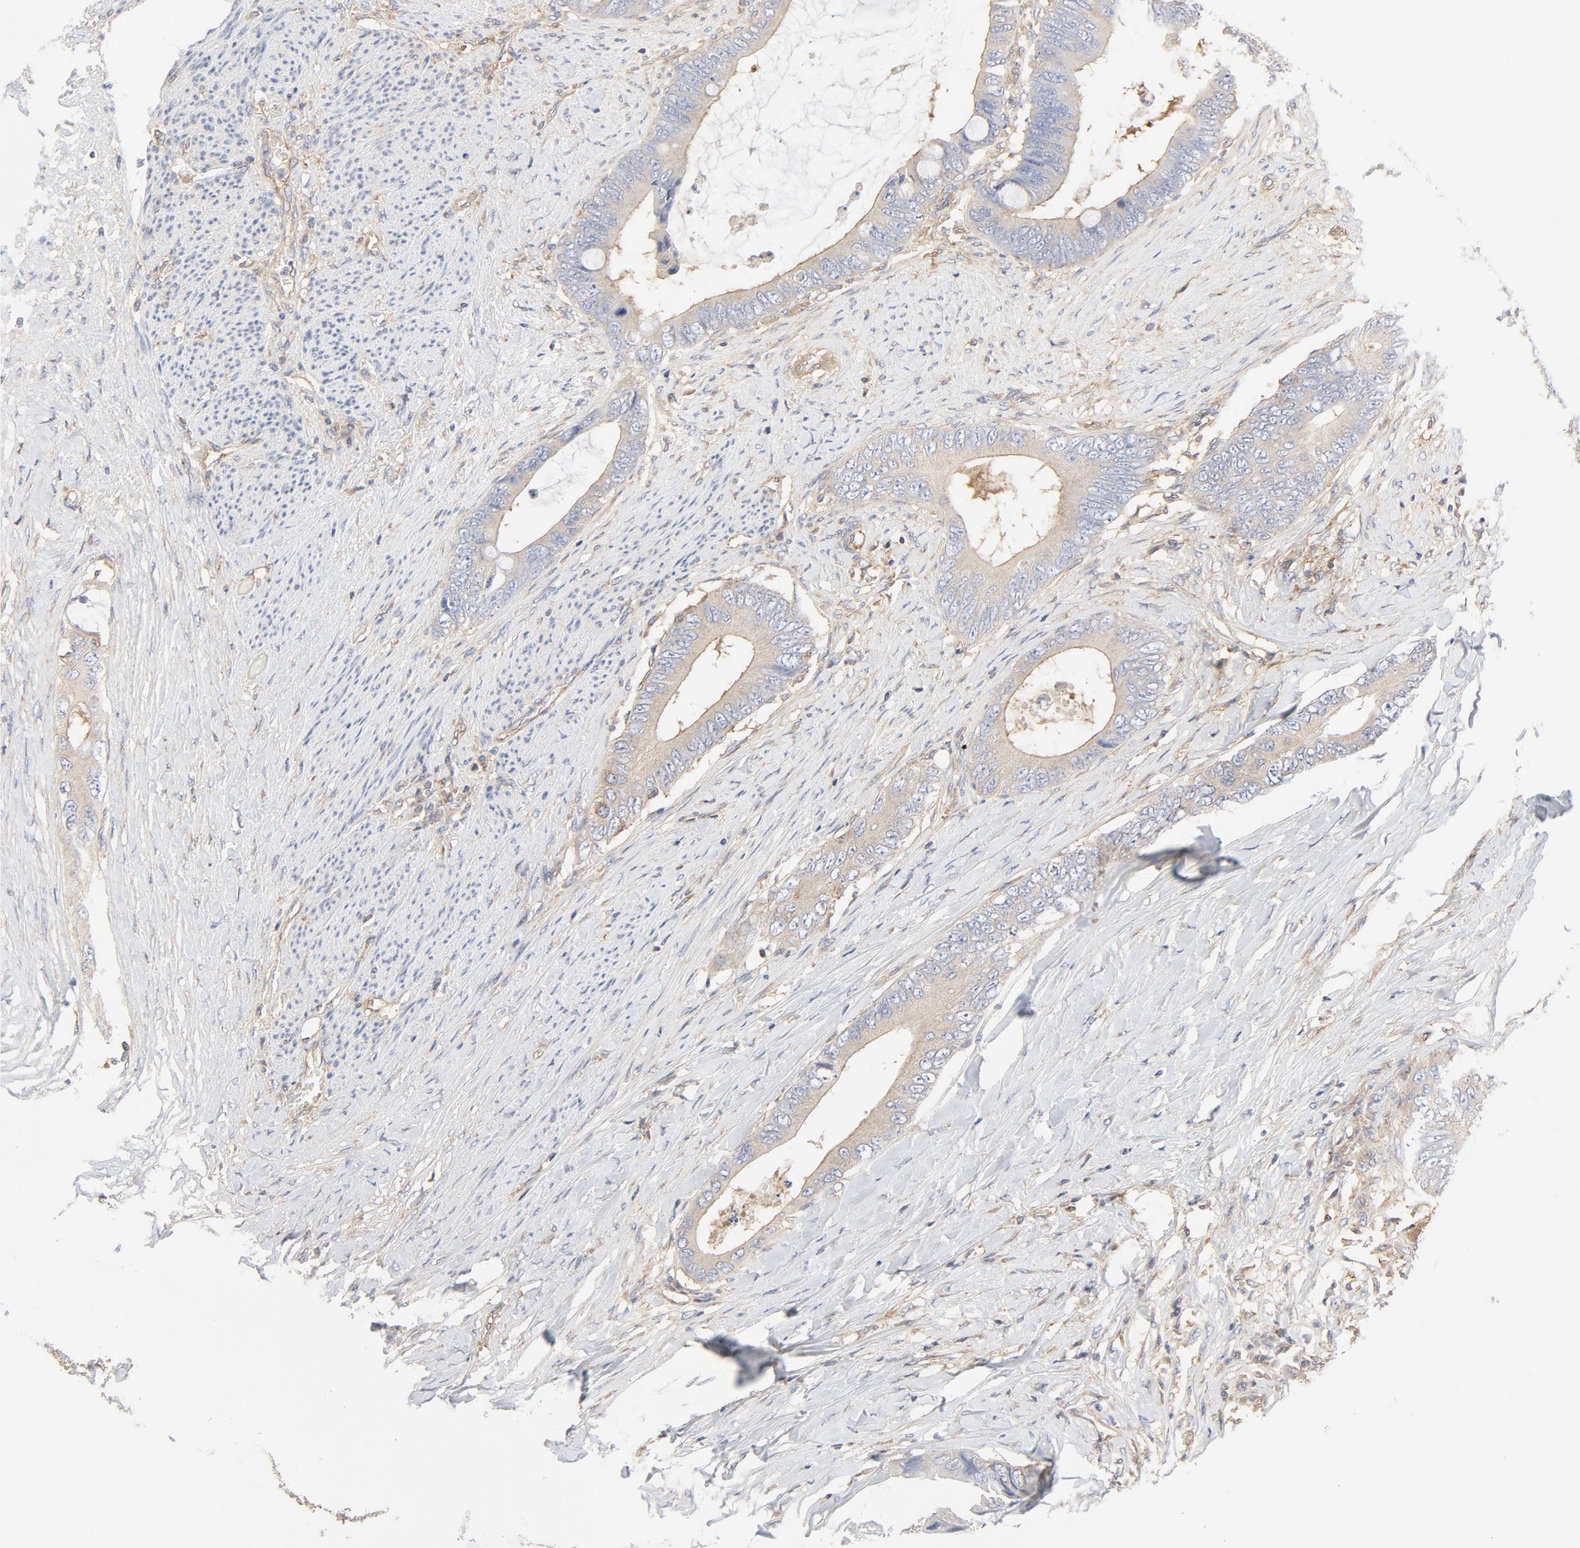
{"staining": {"intensity": "weak", "quantity": "25%-75%", "location": "cytoplasmic/membranous"}, "tissue": "colorectal cancer", "cell_type": "Tumor cells", "image_type": "cancer", "snomed": [{"axis": "morphology", "description": "Normal tissue, NOS"}, {"axis": "morphology", "description": "Adenocarcinoma, NOS"}, {"axis": "topography", "description": "Rectum"}, {"axis": "topography", "description": "Peripheral nerve tissue"}], "caption": "Colorectal adenocarcinoma stained with a protein marker exhibits weak staining in tumor cells.", "gene": "RABEP1", "patient": {"sex": "female", "age": 77}}